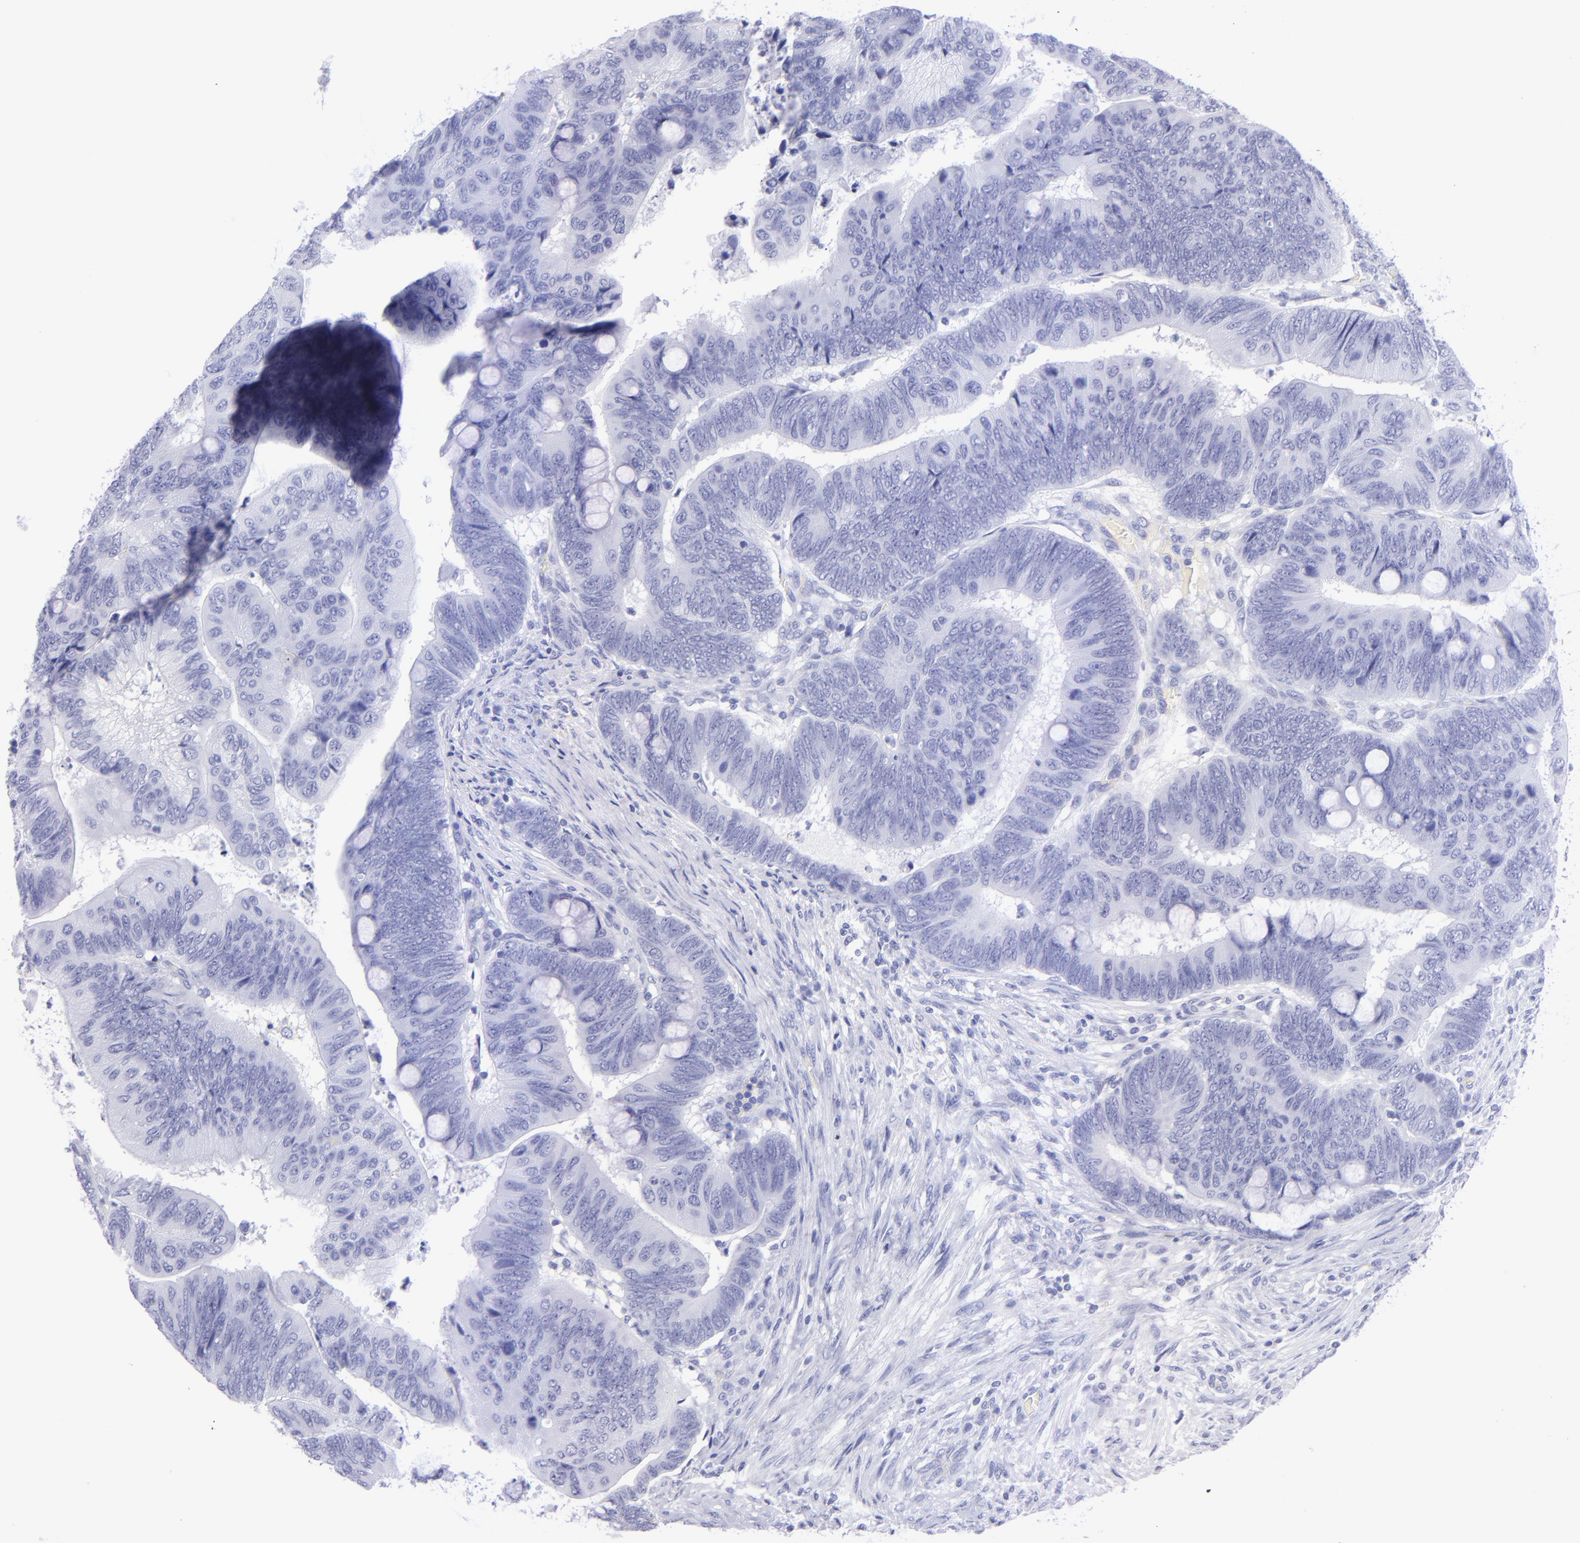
{"staining": {"intensity": "negative", "quantity": "none", "location": "none"}, "tissue": "colorectal cancer", "cell_type": "Tumor cells", "image_type": "cancer", "snomed": [{"axis": "morphology", "description": "Normal tissue, NOS"}, {"axis": "morphology", "description": "Adenocarcinoma, NOS"}, {"axis": "topography", "description": "Rectum"}], "caption": "The immunohistochemistry micrograph has no significant positivity in tumor cells of adenocarcinoma (colorectal) tissue.", "gene": "CNP", "patient": {"sex": "male", "age": 92}}